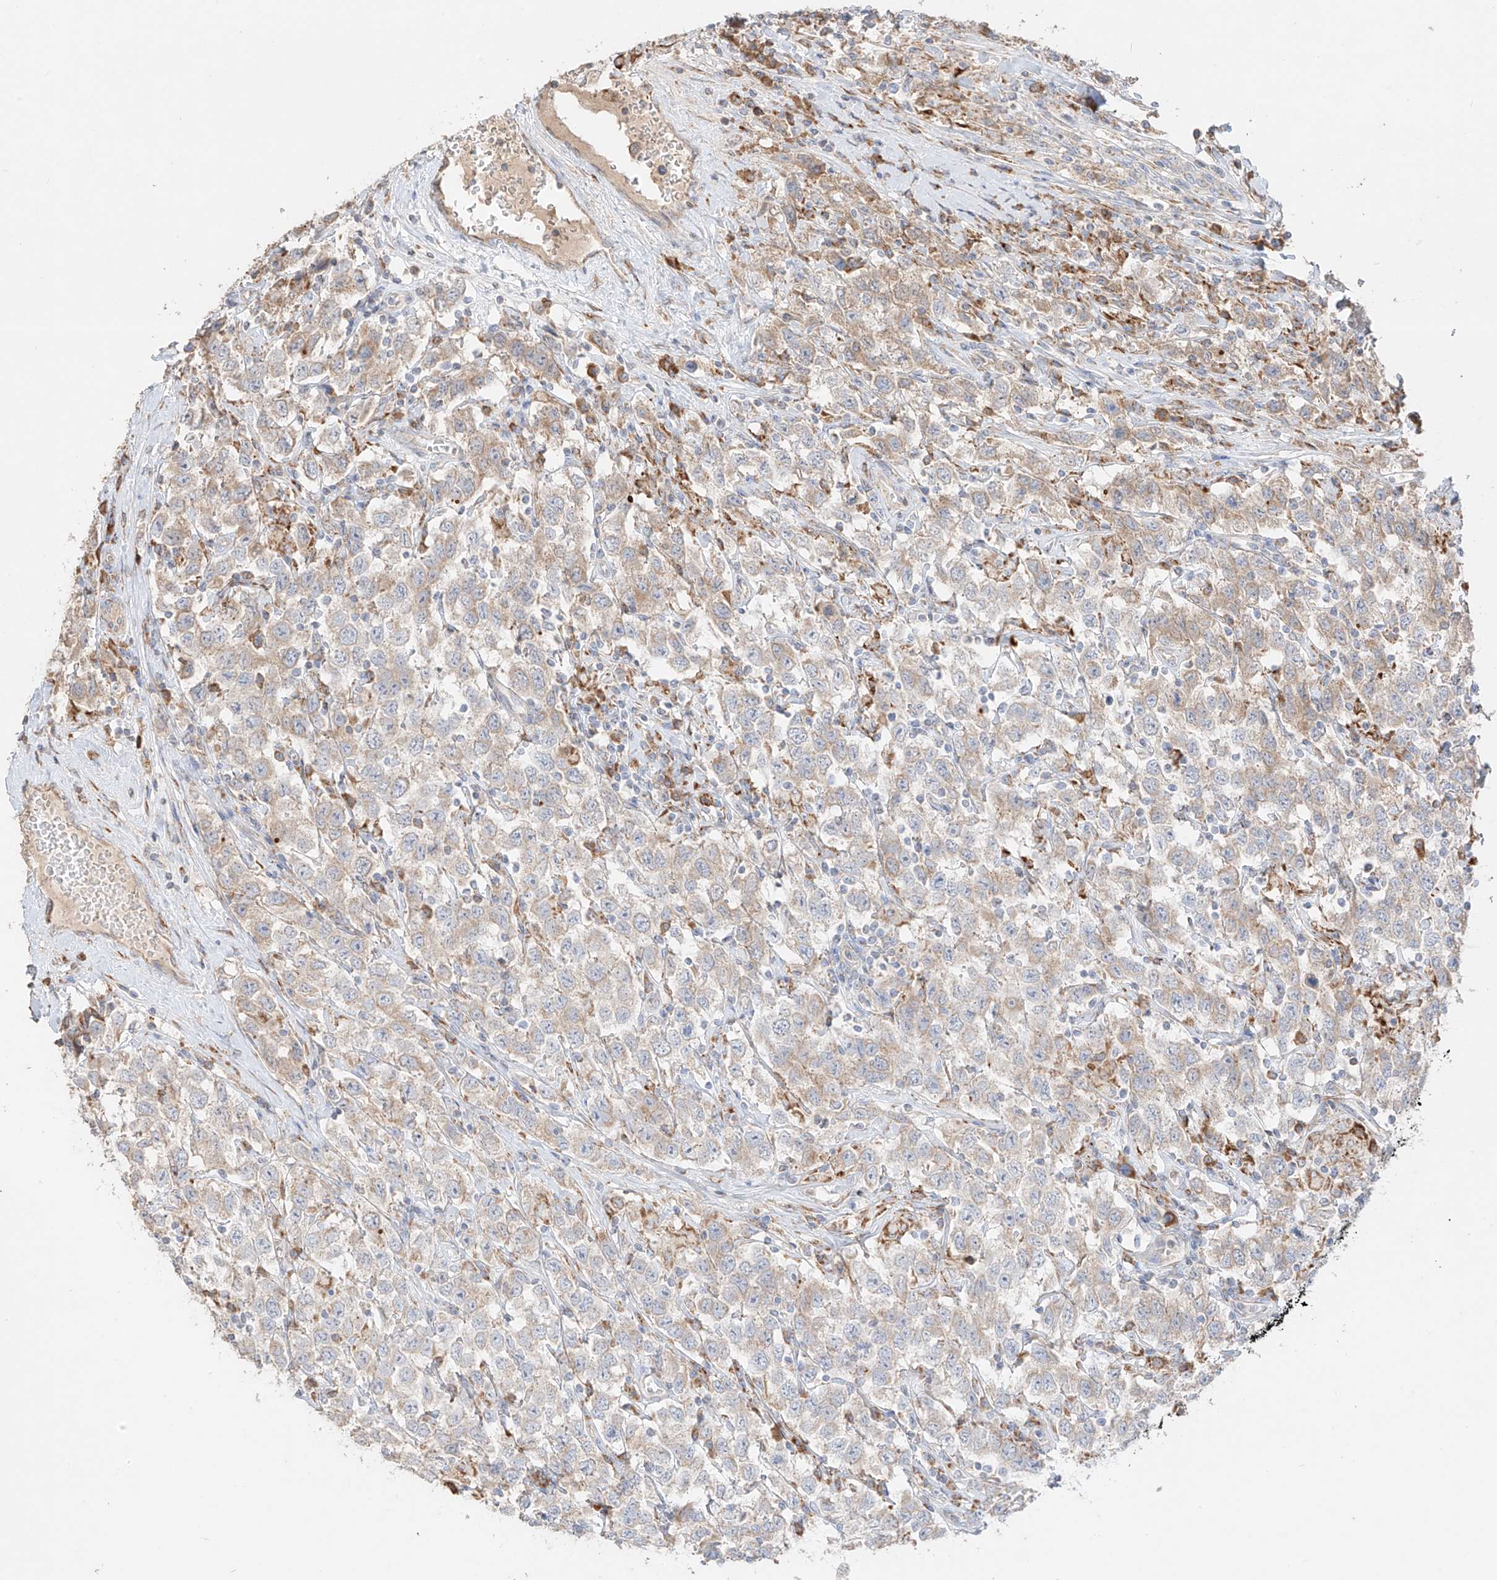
{"staining": {"intensity": "weak", "quantity": "25%-75%", "location": "cytoplasmic/membranous"}, "tissue": "testis cancer", "cell_type": "Tumor cells", "image_type": "cancer", "snomed": [{"axis": "morphology", "description": "Seminoma, NOS"}, {"axis": "topography", "description": "Testis"}], "caption": "Protein expression analysis of human testis seminoma reveals weak cytoplasmic/membranous staining in approximately 25%-75% of tumor cells.", "gene": "COLGALT2", "patient": {"sex": "male", "age": 41}}